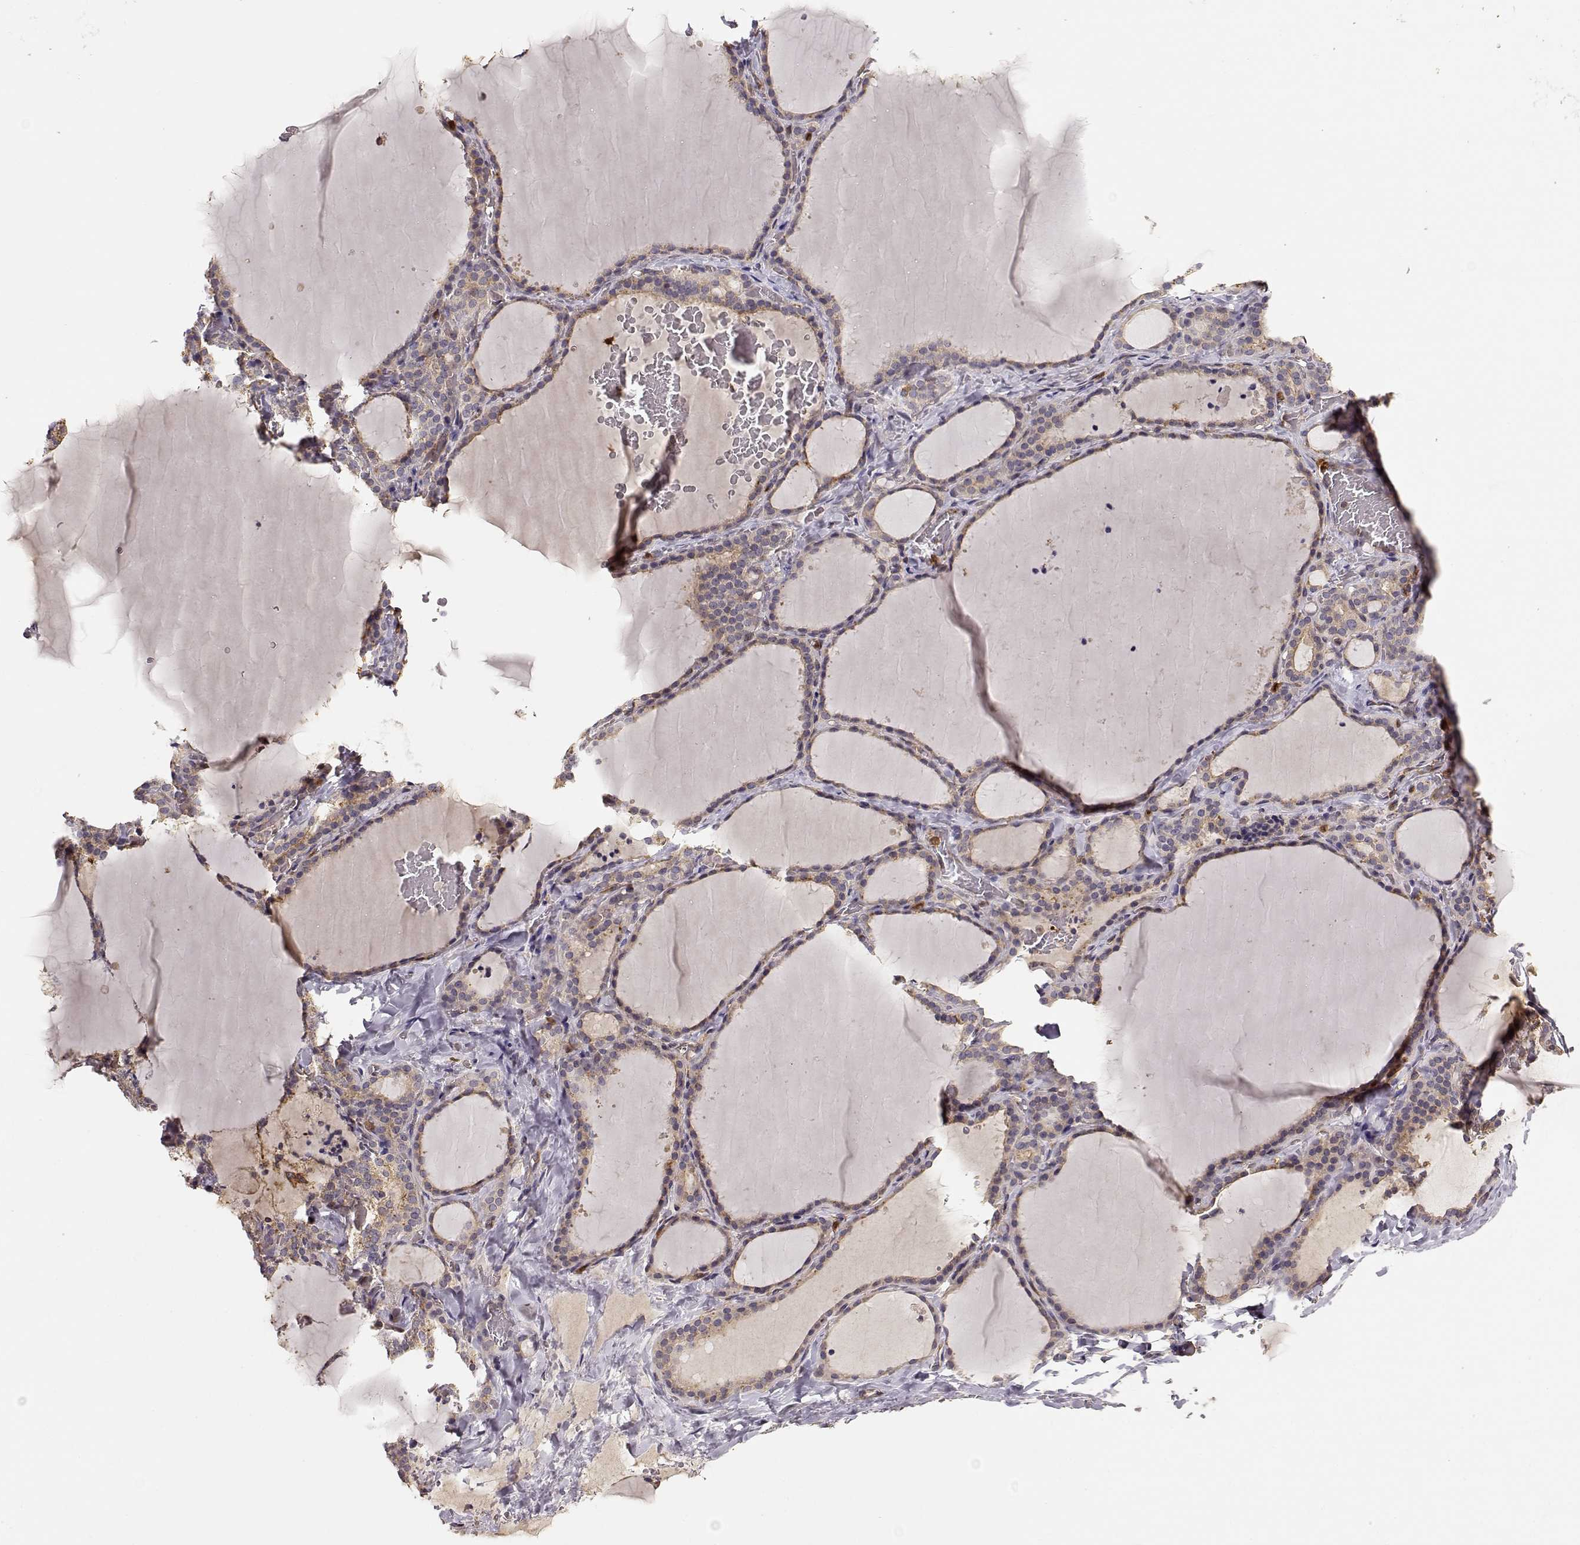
{"staining": {"intensity": "weak", "quantity": ">75%", "location": "cytoplasmic/membranous"}, "tissue": "thyroid gland", "cell_type": "Glandular cells", "image_type": "normal", "snomed": [{"axis": "morphology", "description": "Normal tissue, NOS"}, {"axis": "topography", "description": "Thyroid gland"}], "caption": "Immunohistochemical staining of benign thyroid gland displays weak cytoplasmic/membranous protein staining in approximately >75% of glandular cells. Nuclei are stained in blue.", "gene": "ARHGEF2", "patient": {"sex": "female", "age": 22}}